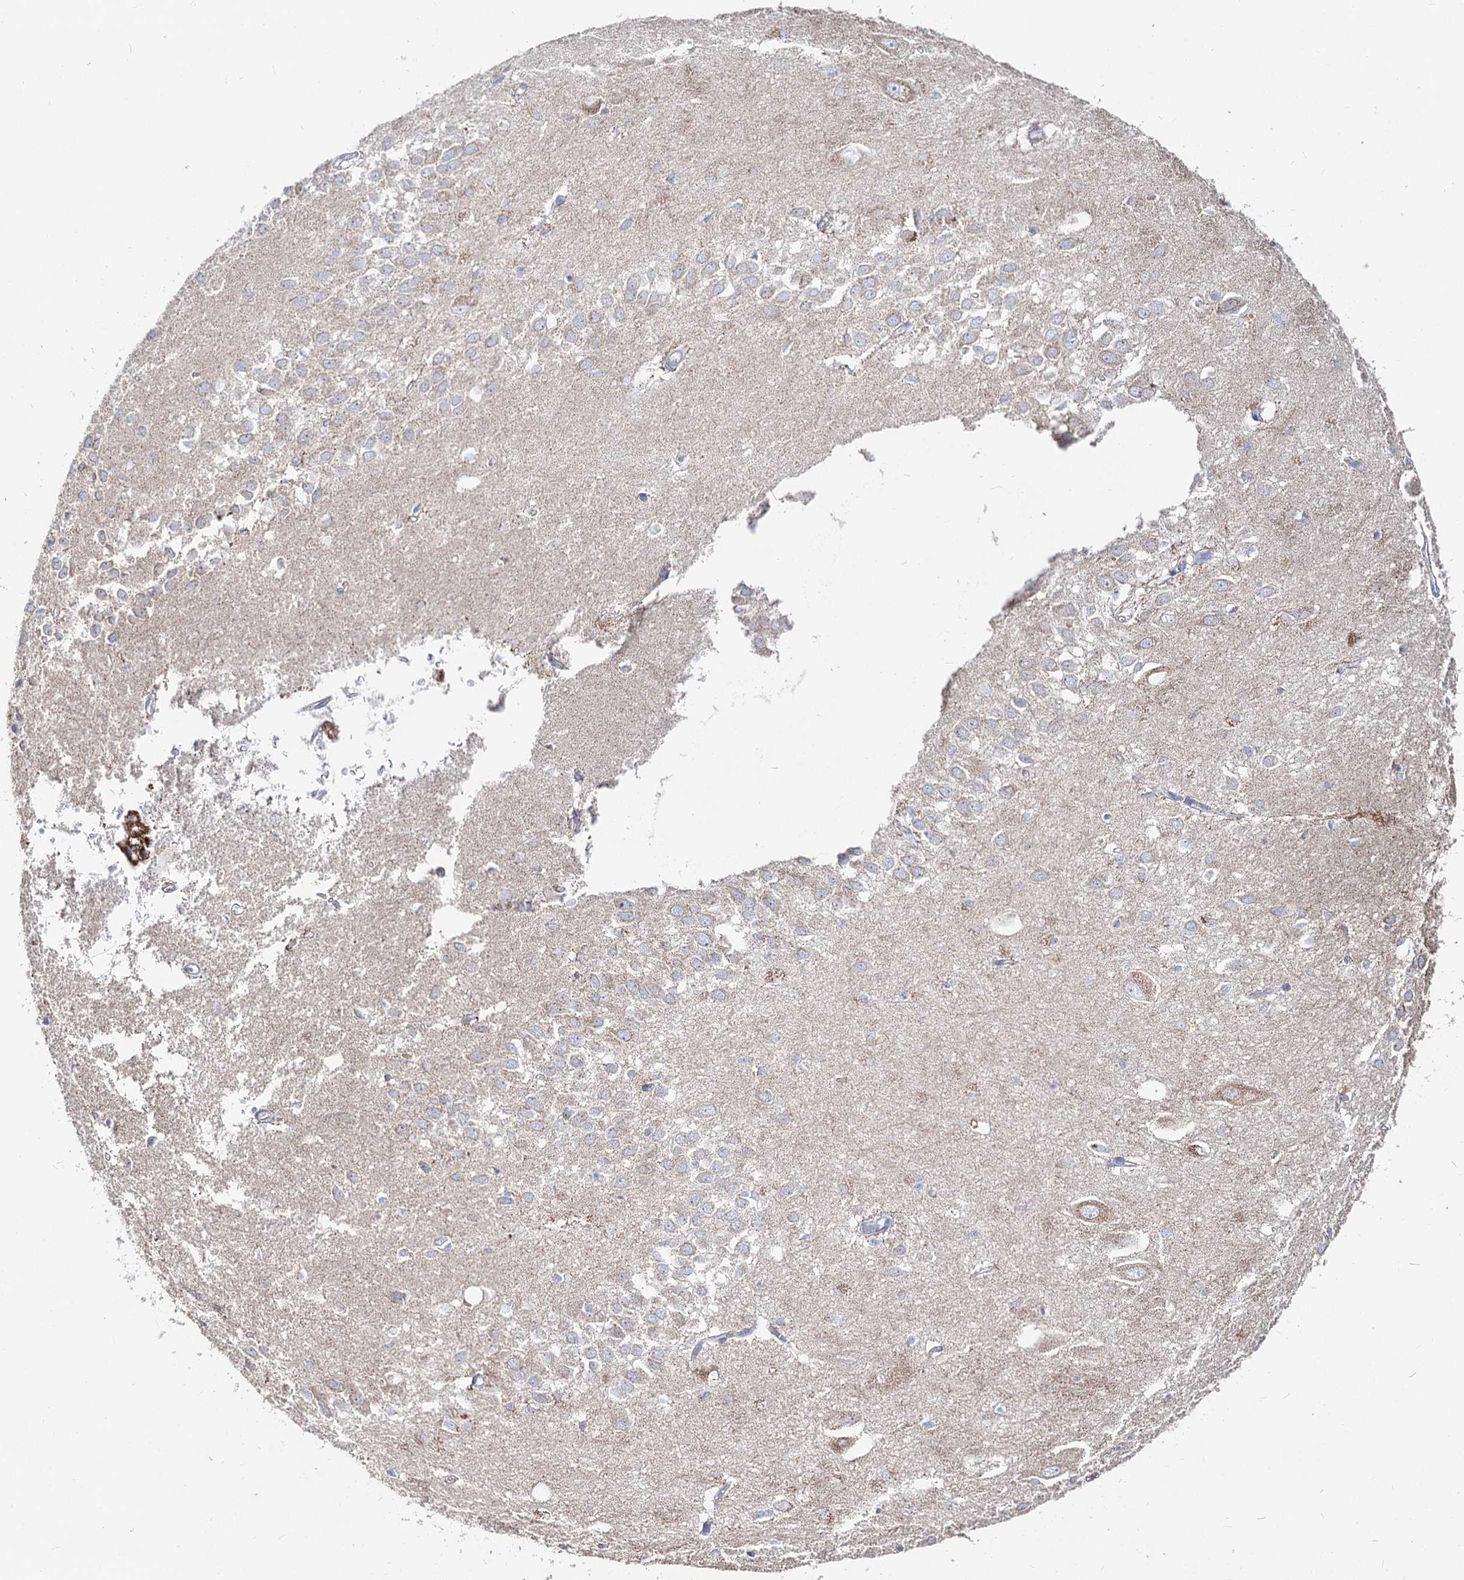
{"staining": {"intensity": "negative", "quantity": "none", "location": "none"}, "tissue": "hippocampus", "cell_type": "Glial cells", "image_type": "normal", "snomed": [{"axis": "morphology", "description": "Normal tissue, NOS"}, {"axis": "topography", "description": "Hippocampus"}], "caption": "IHC photomicrograph of unremarkable hippocampus: human hippocampus stained with DAB (3,3'-diaminobenzidine) reveals no significant protein positivity in glial cells.", "gene": "MCCC2", "patient": {"sex": "female", "age": 64}}